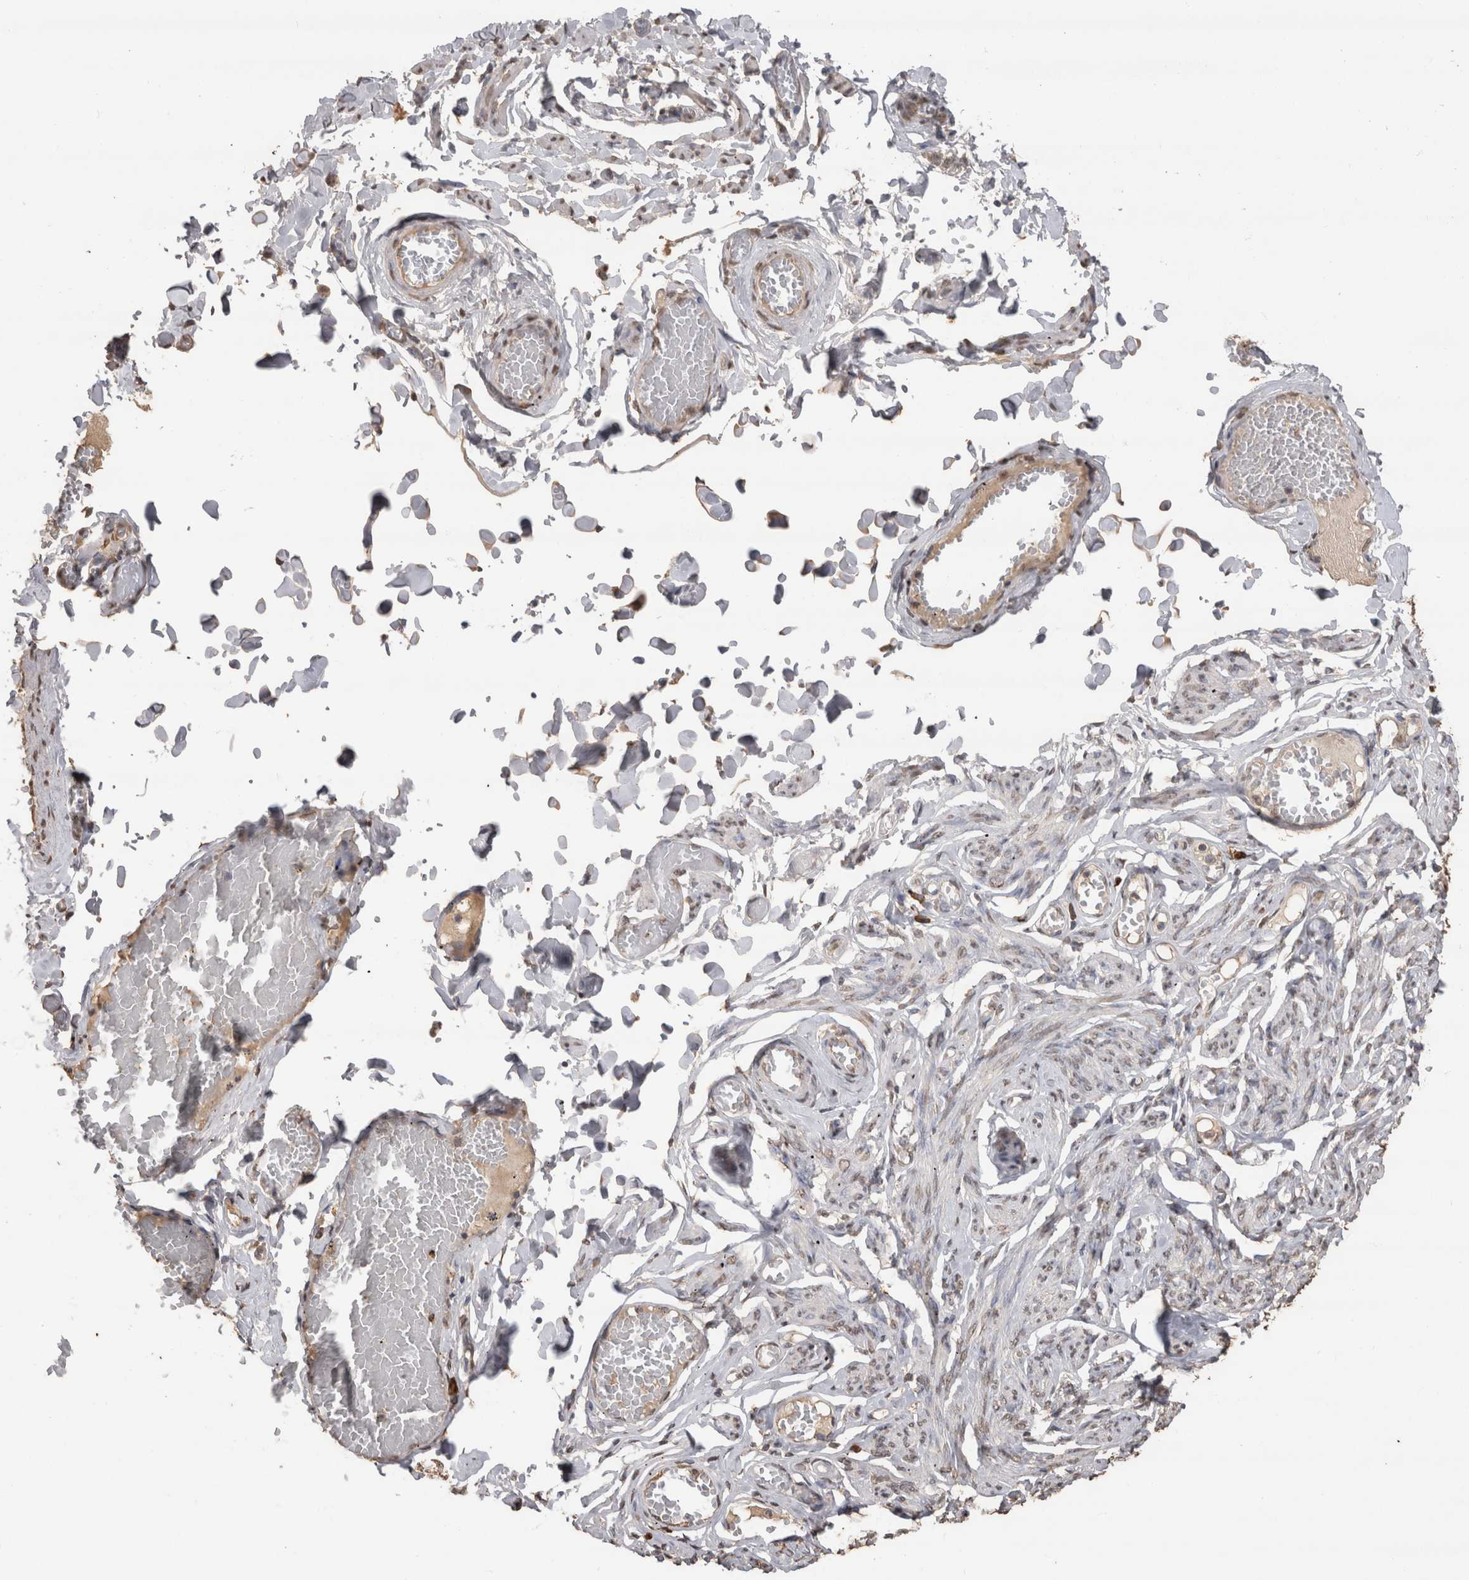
{"staining": {"intensity": "negative", "quantity": "none", "location": "none"}, "tissue": "adipose tissue", "cell_type": "Adipocytes", "image_type": "normal", "snomed": [{"axis": "morphology", "description": "Normal tissue, NOS"}, {"axis": "topography", "description": "Vascular tissue"}, {"axis": "topography", "description": "Fallopian tube"}, {"axis": "topography", "description": "Ovary"}], "caption": "This is an IHC micrograph of benign adipose tissue. There is no staining in adipocytes.", "gene": "CRELD2", "patient": {"sex": "female", "age": 67}}